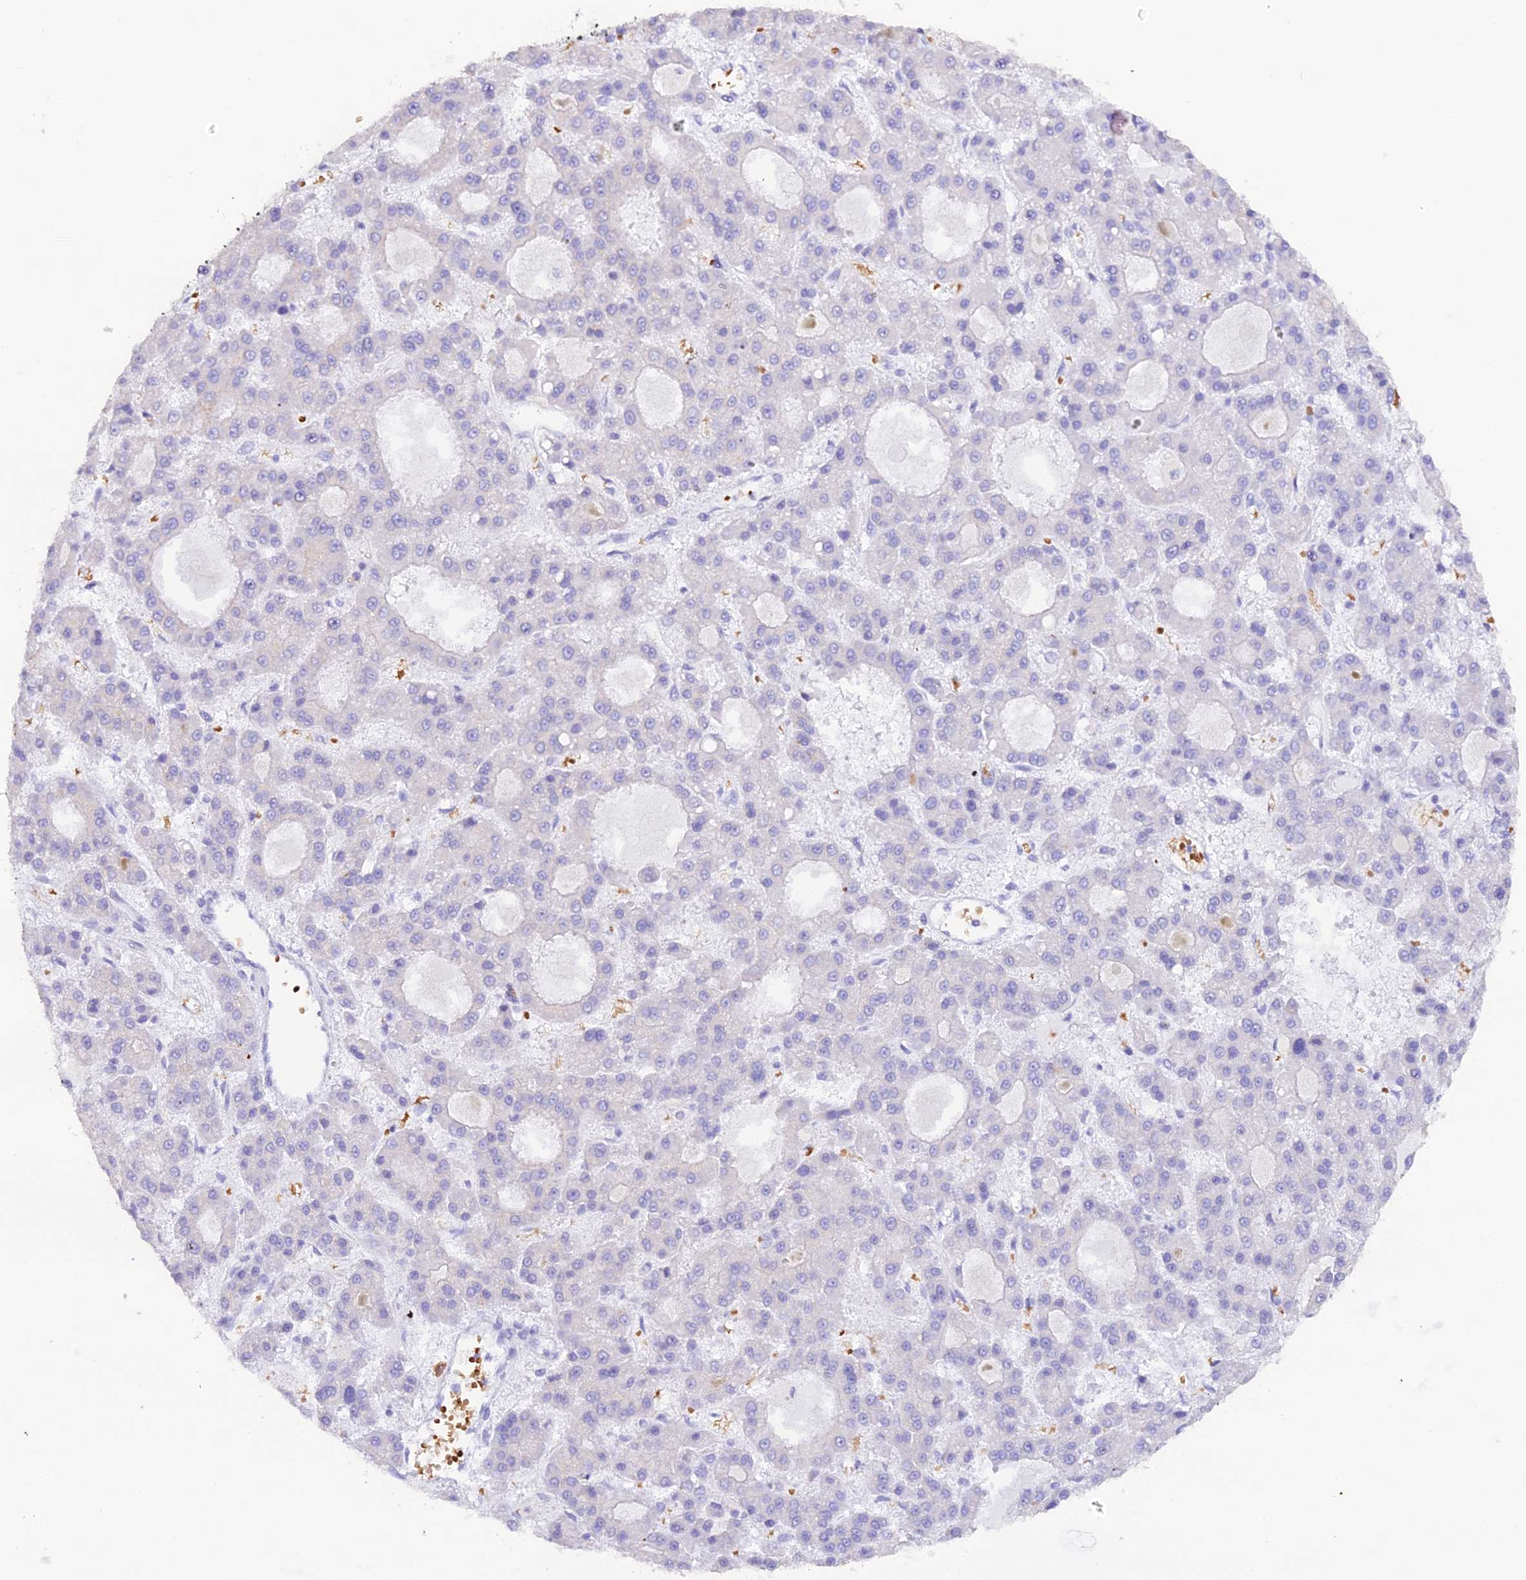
{"staining": {"intensity": "negative", "quantity": "none", "location": "none"}, "tissue": "liver cancer", "cell_type": "Tumor cells", "image_type": "cancer", "snomed": [{"axis": "morphology", "description": "Carcinoma, Hepatocellular, NOS"}, {"axis": "topography", "description": "Liver"}], "caption": "Immunohistochemical staining of hepatocellular carcinoma (liver) demonstrates no significant staining in tumor cells.", "gene": "CFAP45", "patient": {"sex": "male", "age": 70}}